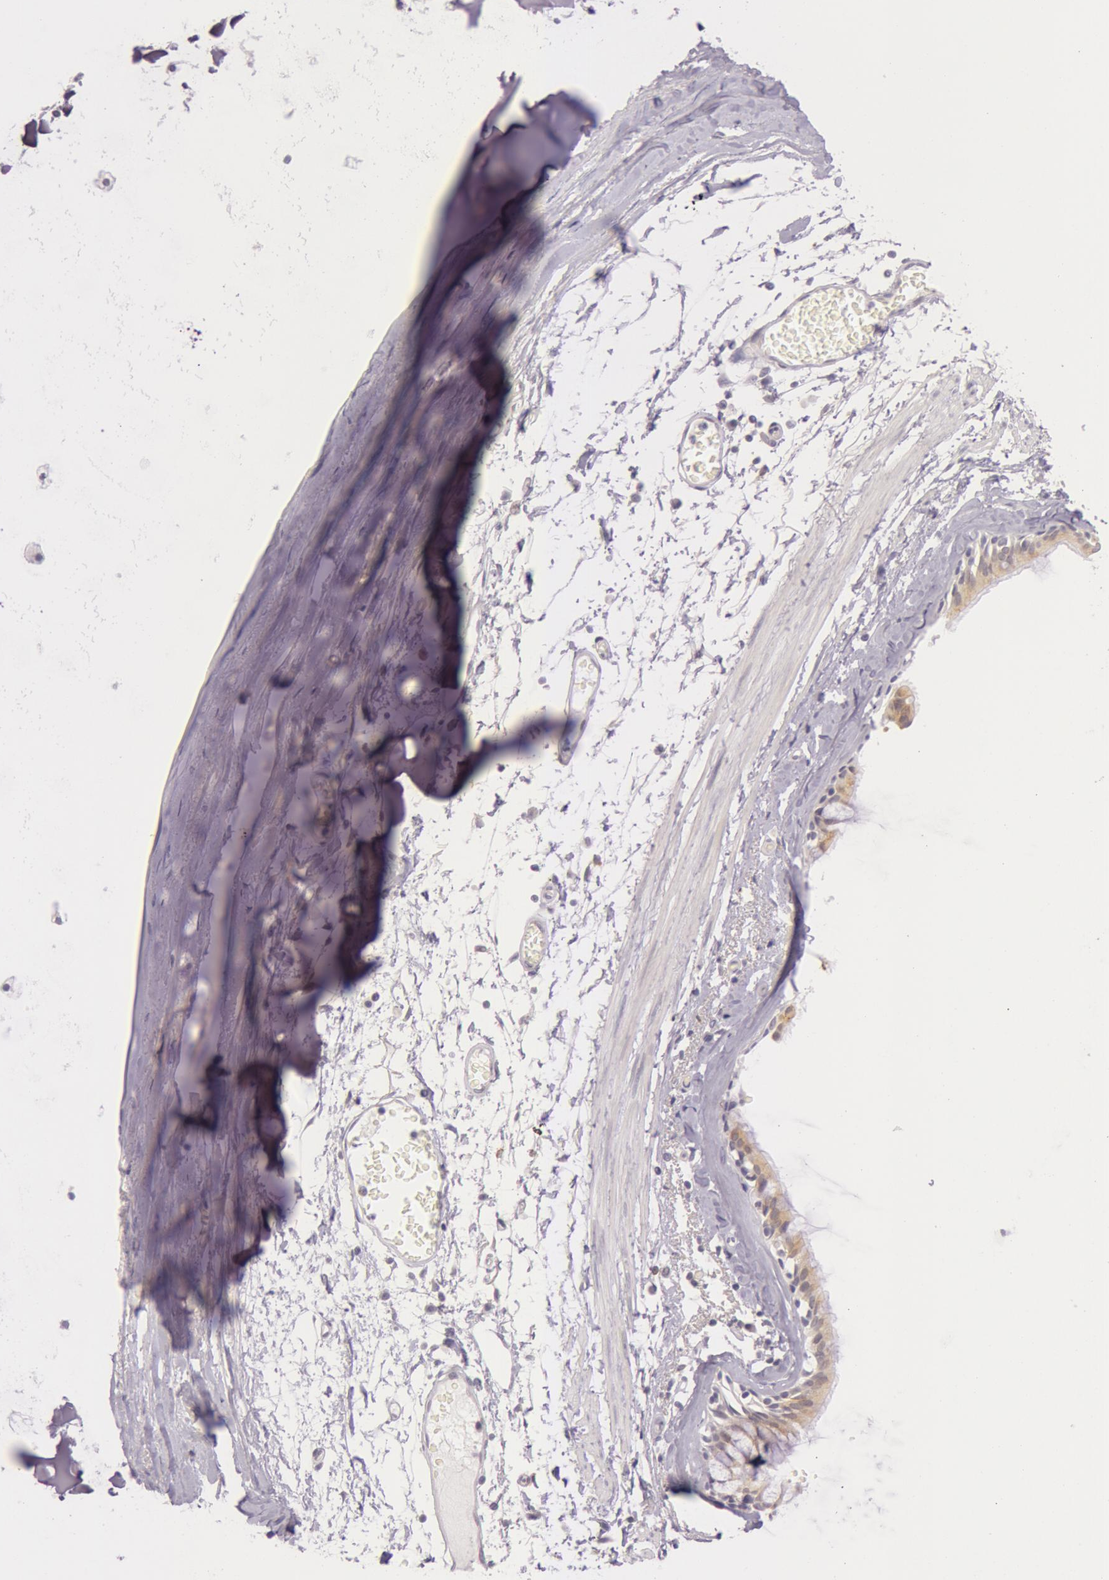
{"staining": {"intensity": "negative", "quantity": "none", "location": "none"}, "tissue": "bronchus", "cell_type": "Respiratory epithelial cells", "image_type": "normal", "snomed": [{"axis": "morphology", "description": "Normal tissue, NOS"}, {"axis": "topography", "description": "Bronchus"}, {"axis": "topography", "description": "Lung"}], "caption": "The micrograph exhibits no significant staining in respiratory epithelial cells of bronchus. (IHC, brightfield microscopy, high magnification).", "gene": "RBMY1A1", "patient": {"sex": "female", "age": 56}}